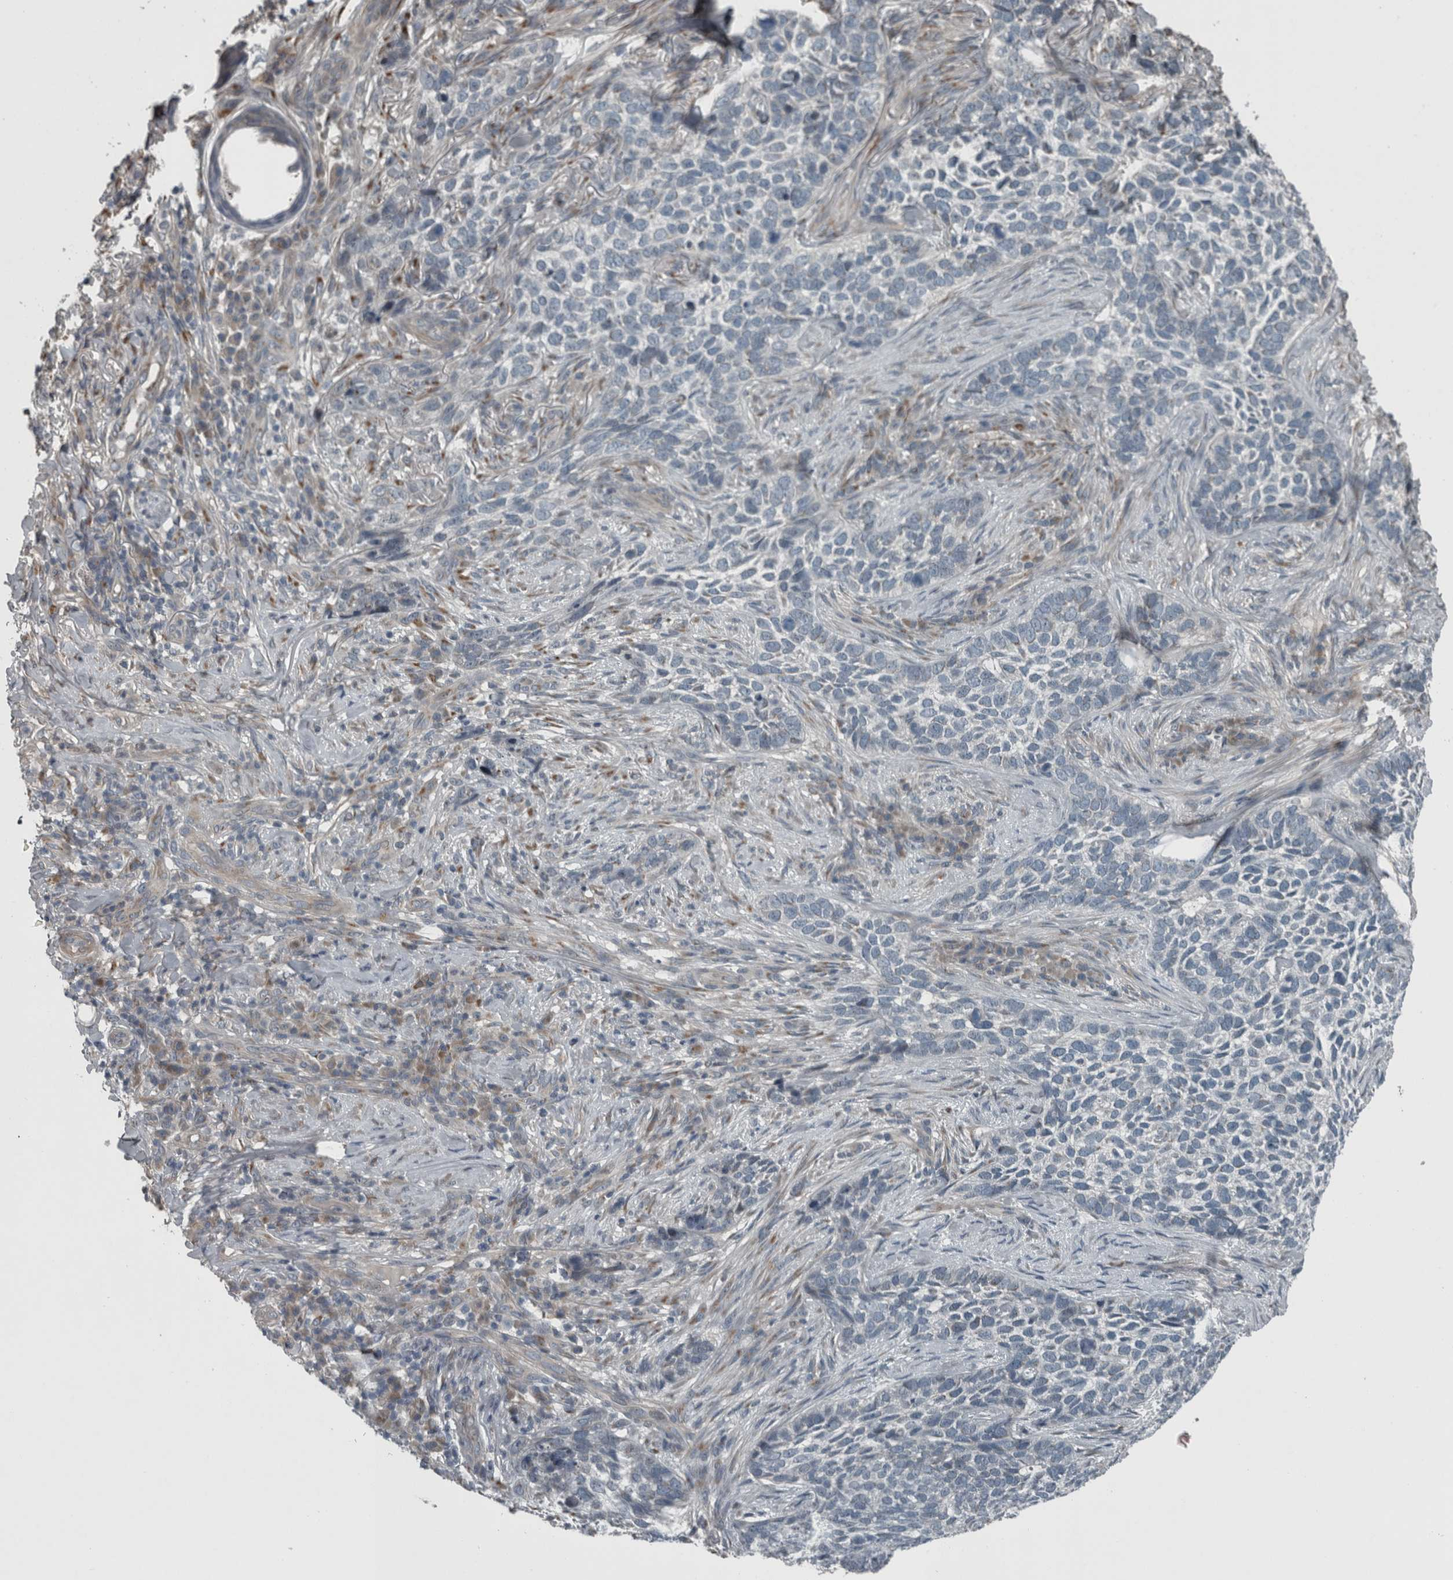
{"staining": {"intensity": "negative", "quantity": "none", "location": "none"}, "tissue": "skin cancer", "cell_type": "Tumor cells", "image_type": "cancer", "snomed": [{"axis": "morphology", "description": "Basal cell carcinoma"}, {"axis": "topography", "description": "Skin"}], "caption": "IHC photomicrograph of neoplastic tissue: skin basal cell carcinoma stained with DAB (3,3'-diaminobenzidine) reveals no significant protein expression in tumor cells.", "gene": "ZNF345", "patient": {"sex": "female", "age": 64}}